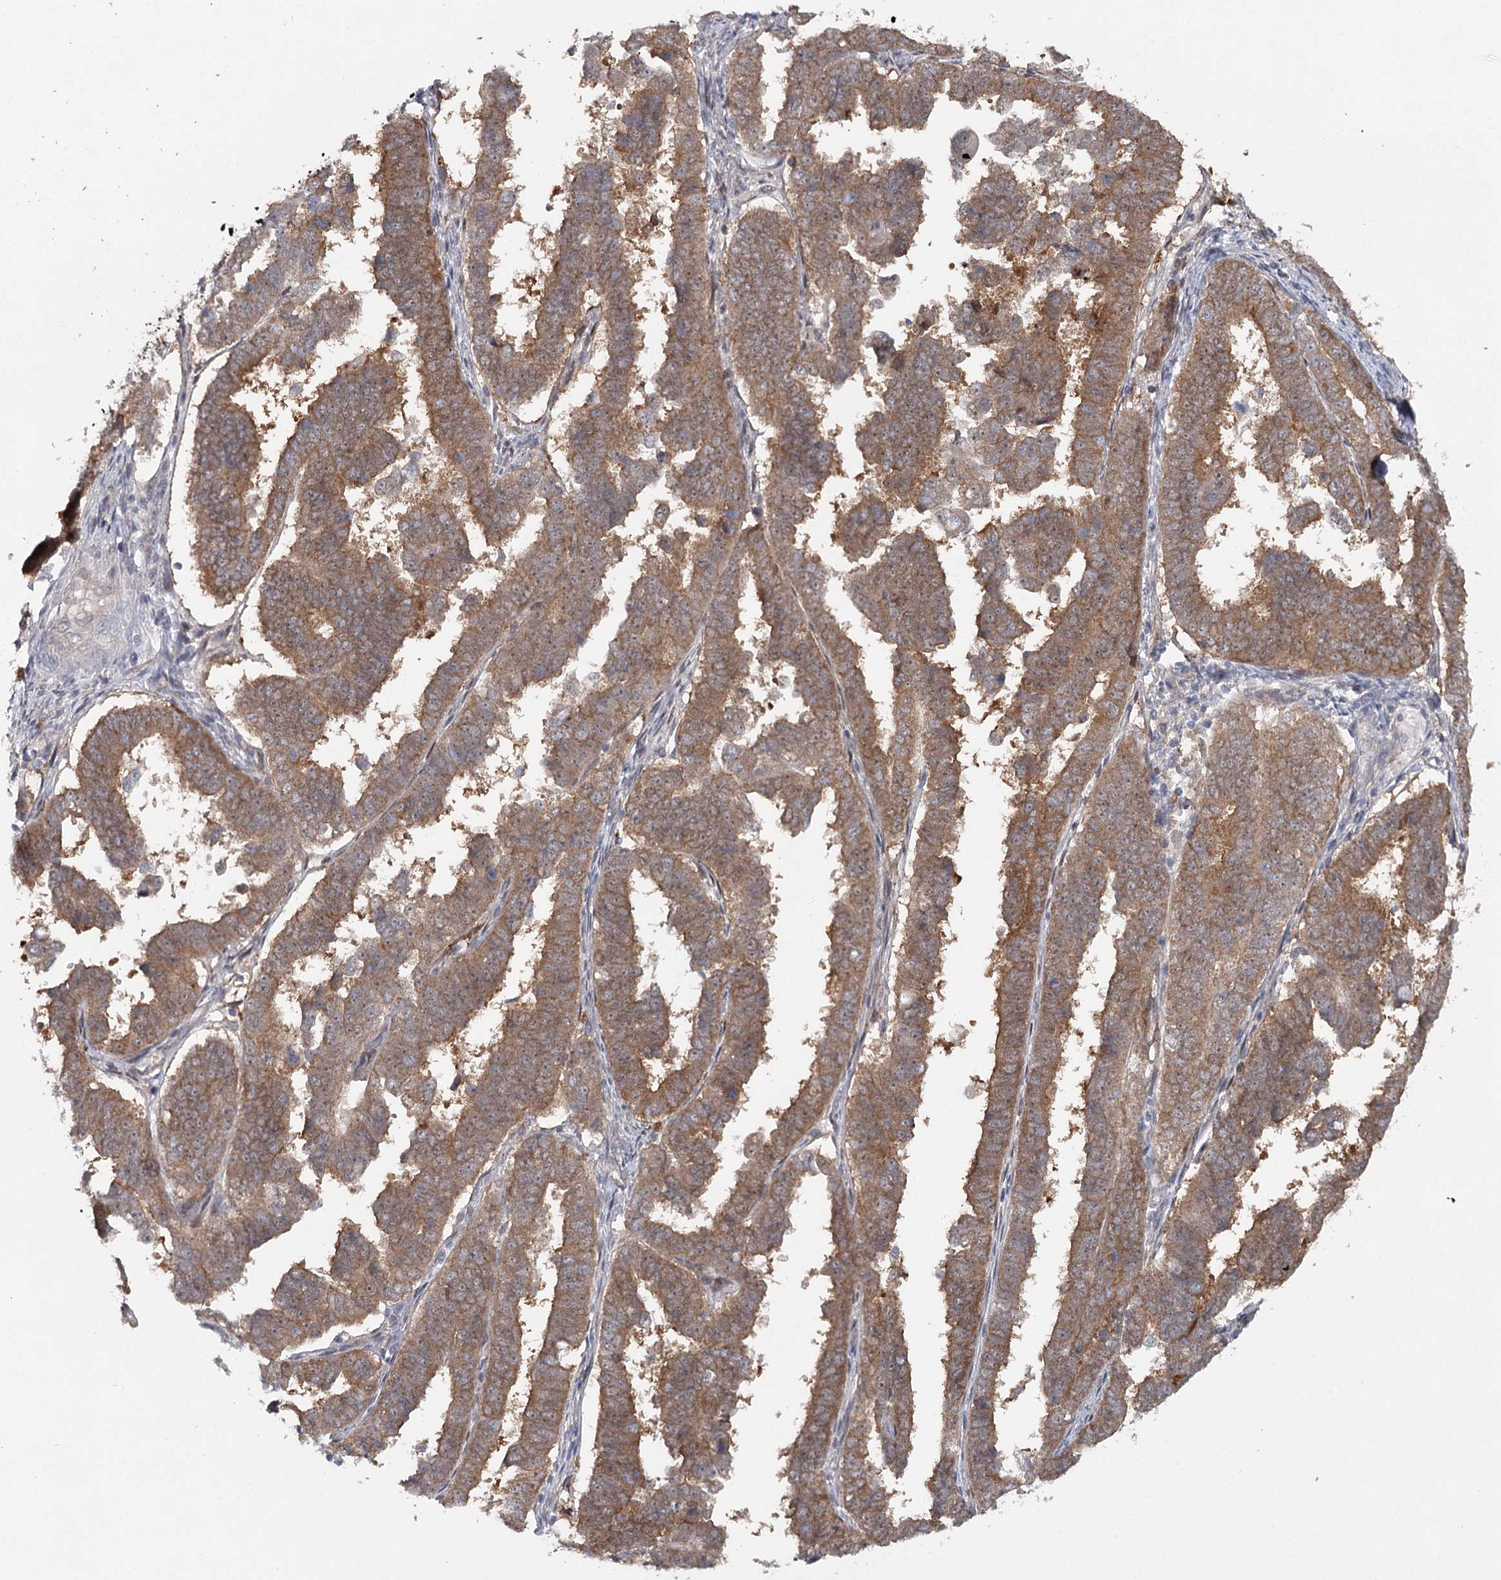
{"staining": {"intensity": "moderate", "quantity": ">75%", "location": "cytoplasmic/membranous"}, "tissue": "endometrial cancer", "cell_type": "Tumor cells", "image_type": "cancer", "snomed": [{"axis": "morphology", "description": "Adenocarcinoma, NOS"}, {"axis": "topography", "description": "Endometrium"}], "caption": "An immunohistochemistry (IHC) micrograph of neoplastic tissue is shown. Protein staining in brown highlights moderate cytoplasmic/membranous positivity in adenocarcinoma (endometrial) within tumor cells. The staining was performed using DAB to visualize the protein expression in brown, while the nuclei were stained in blue with hematoxylin (Magnification: 20x).", "gene": "MAP3K13", "patient": {"sex": "female", "age": 75}}